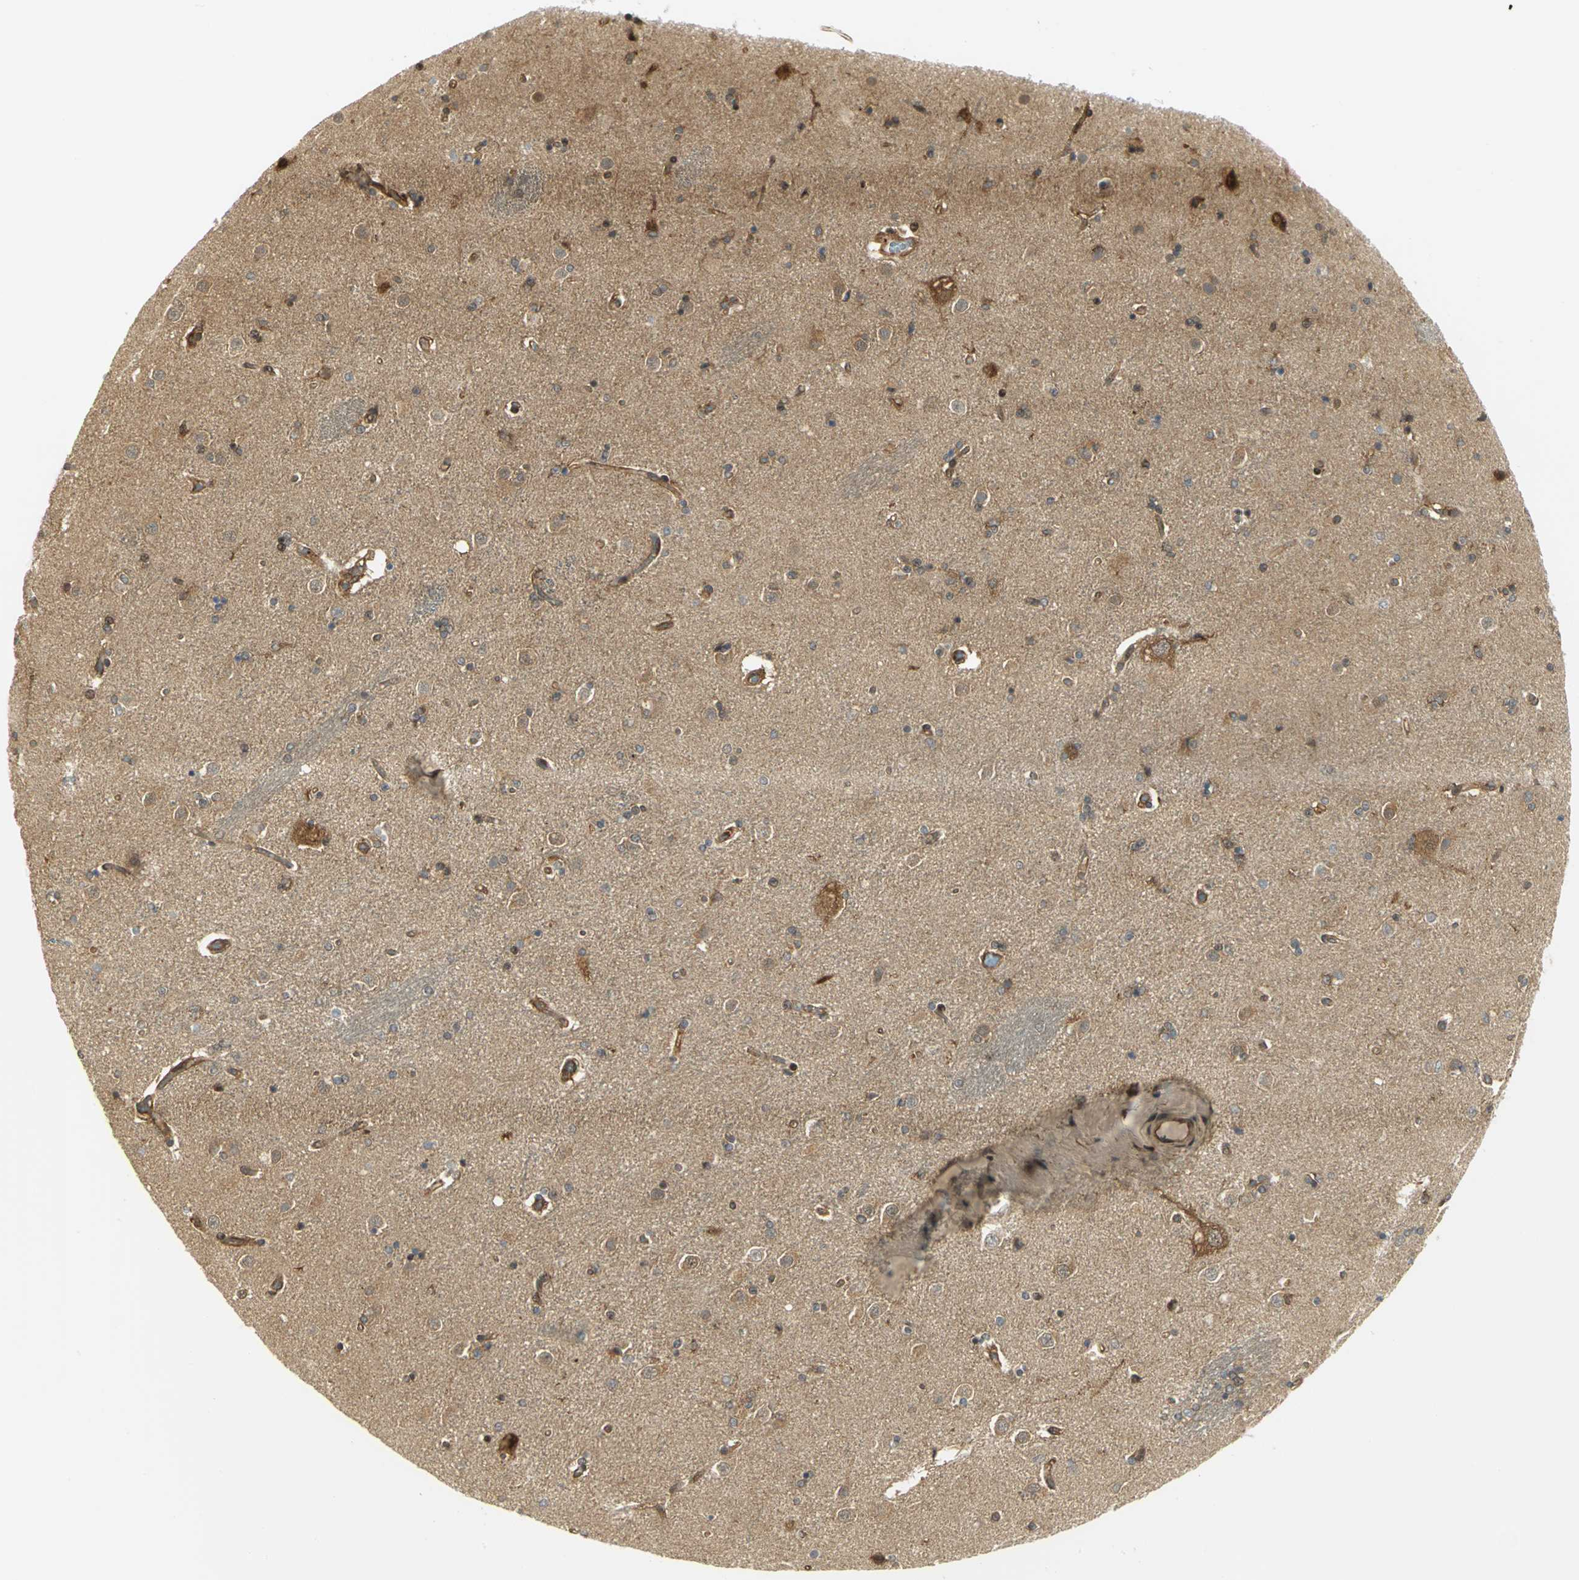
{"staining": {"intensity": "moderate", "quantity": ">75%", "location": "cytoplasmic/membranous"}, "tissue": "caudate", "cell_type": "Glial cells", "image_type": "normal", "snomed": [{"axis": "morphology", "description": "Normal tissue, NOS"}, {"axis": "topography", "description": "Lateral ventricle wall"}], "caption": "A high-resolution histopathology image shows immunohistochemistry staining of unremarkable caudate, which demonstrates moderate cytoplasmic/membranous positivity in about >75% of glial cells. (DAB IHC with brightfield microscopy, high magnification).", "gene": "EEA1", "patient": {"sex": "female", "age": 54}}